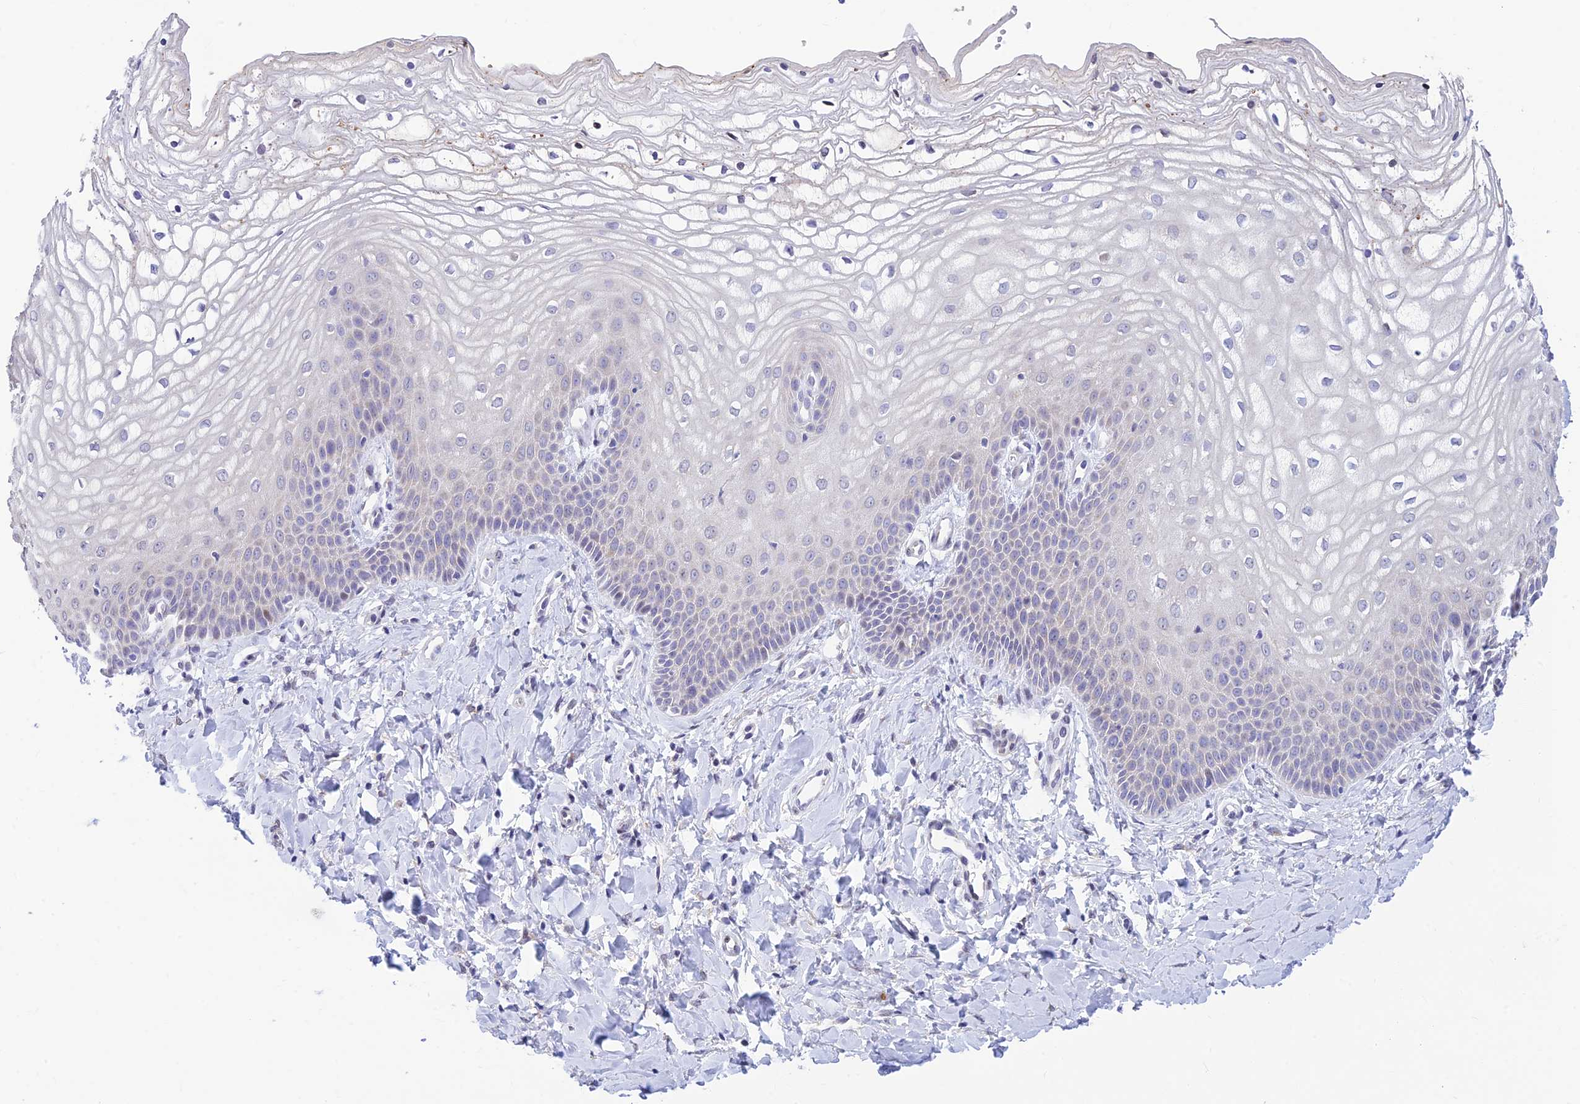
{"staining": {"intensity": "negative", "quantity": "none", "location": "none"}, "tissue": "vagina", "cell_type": "Squamous epithelial cells", "image_type": "normal", "snomed": [{"axis": "morphology", "description": "Normal tissue, NOS"}, {"axis": "topography", "description": "Vagina"}, {"axis": "topography", "description": "Cervix"}], "caption": "This histopathology image is of unremarkable vagina stained with immunohistochemistry (IHC) to label a protein in brown with the nuclei are counter-stained blue. There is no positivity in squamous epithelial cells.", "gene": "INKA1", "patient": {"sex": "female", "age": 40}}